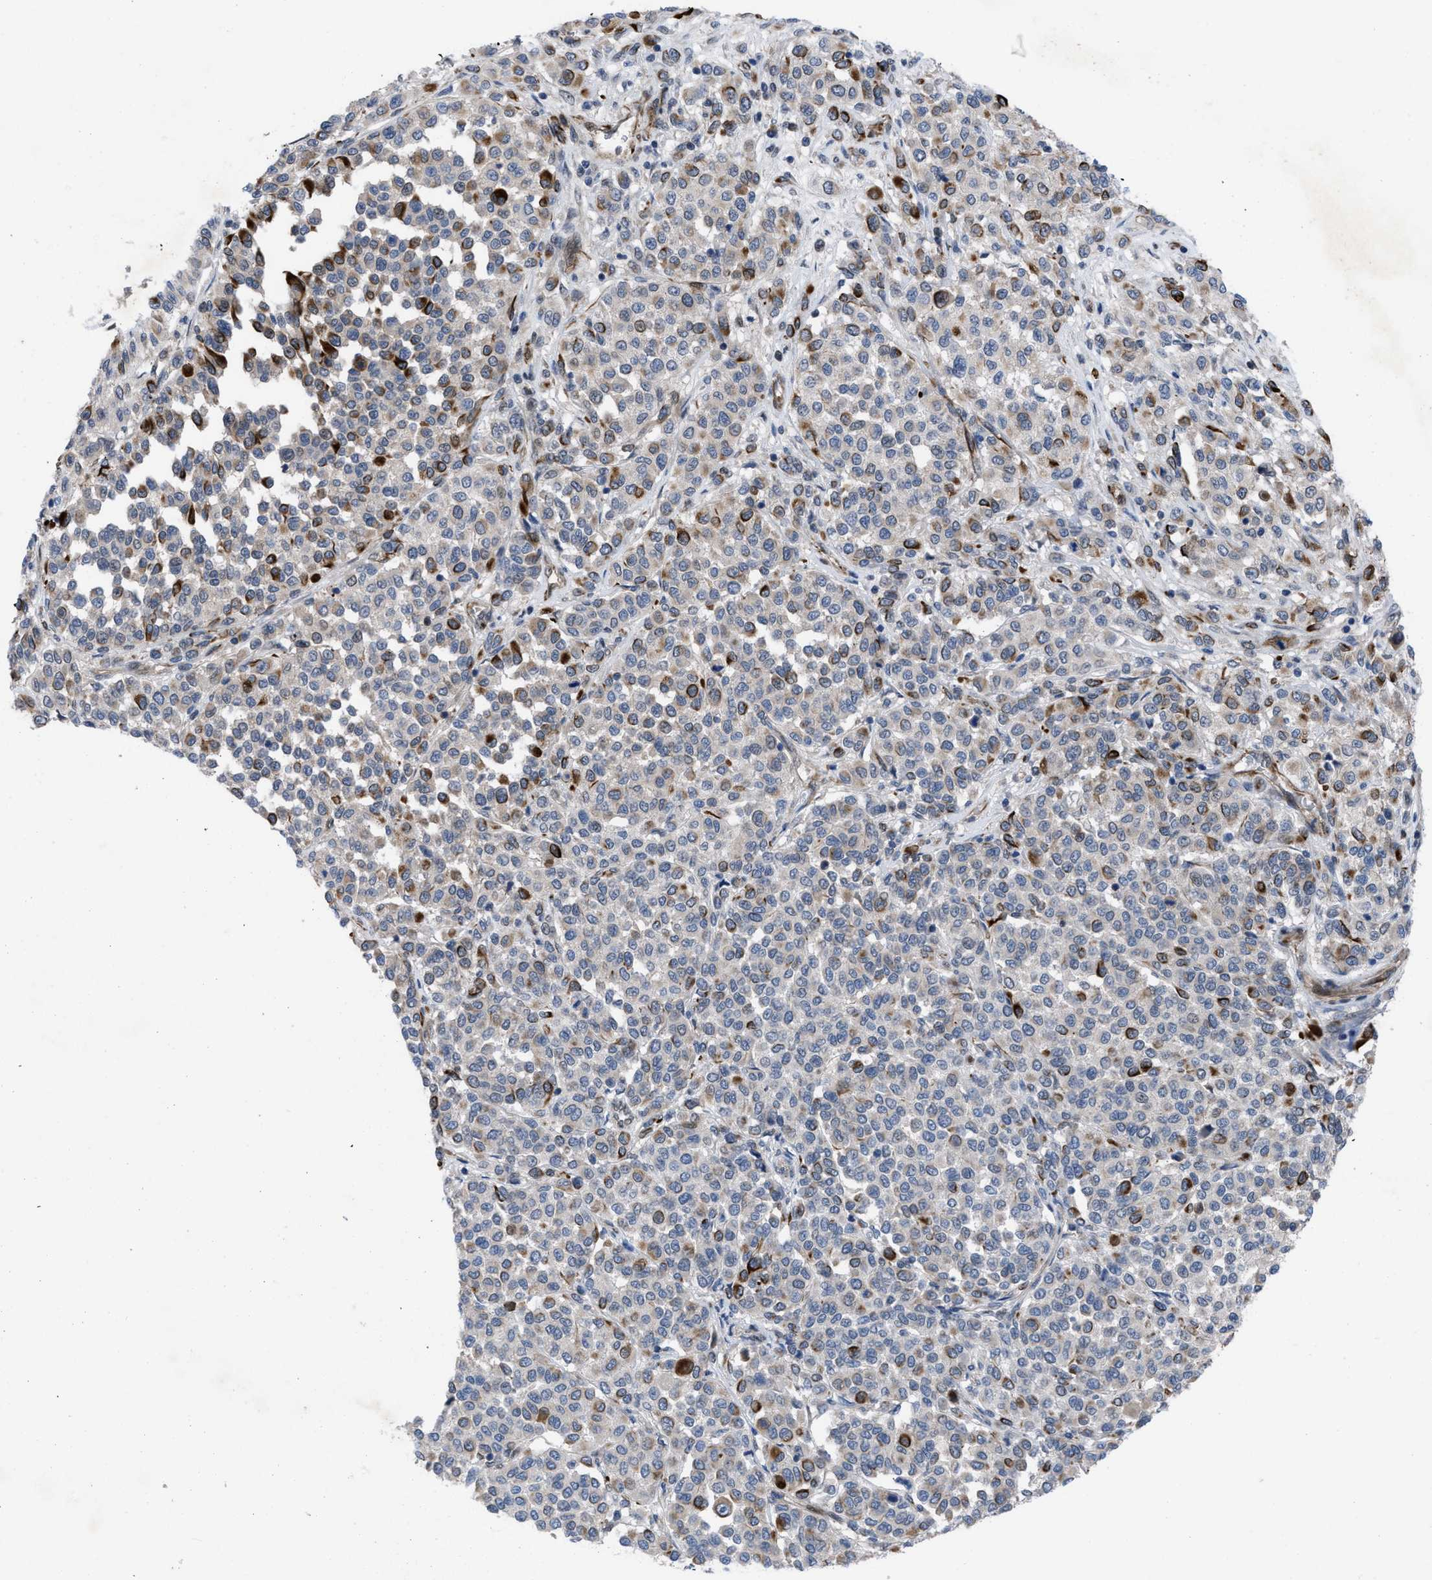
{"staining": {"intensity": "moderate", "quantity": "<25%", "location": "cytoplasmic/membranous"}, "tissue": "melanoma", "cell_type": "Tumor cells", "image_type": "cancer", "snomed": [{"axis": "morphology", "description": "Malignant melanoma, Metastatic site"}, {"axis": "topography", "description": "Pancreas"}], "caption": "Moderate cytoplasmic/membranous protein staining is identified in approximately <25% of tumor cells in malignant melanoma (metastatic site).", "gene": "IL17RE", "patient": {"sex": "female", "age": 30}}